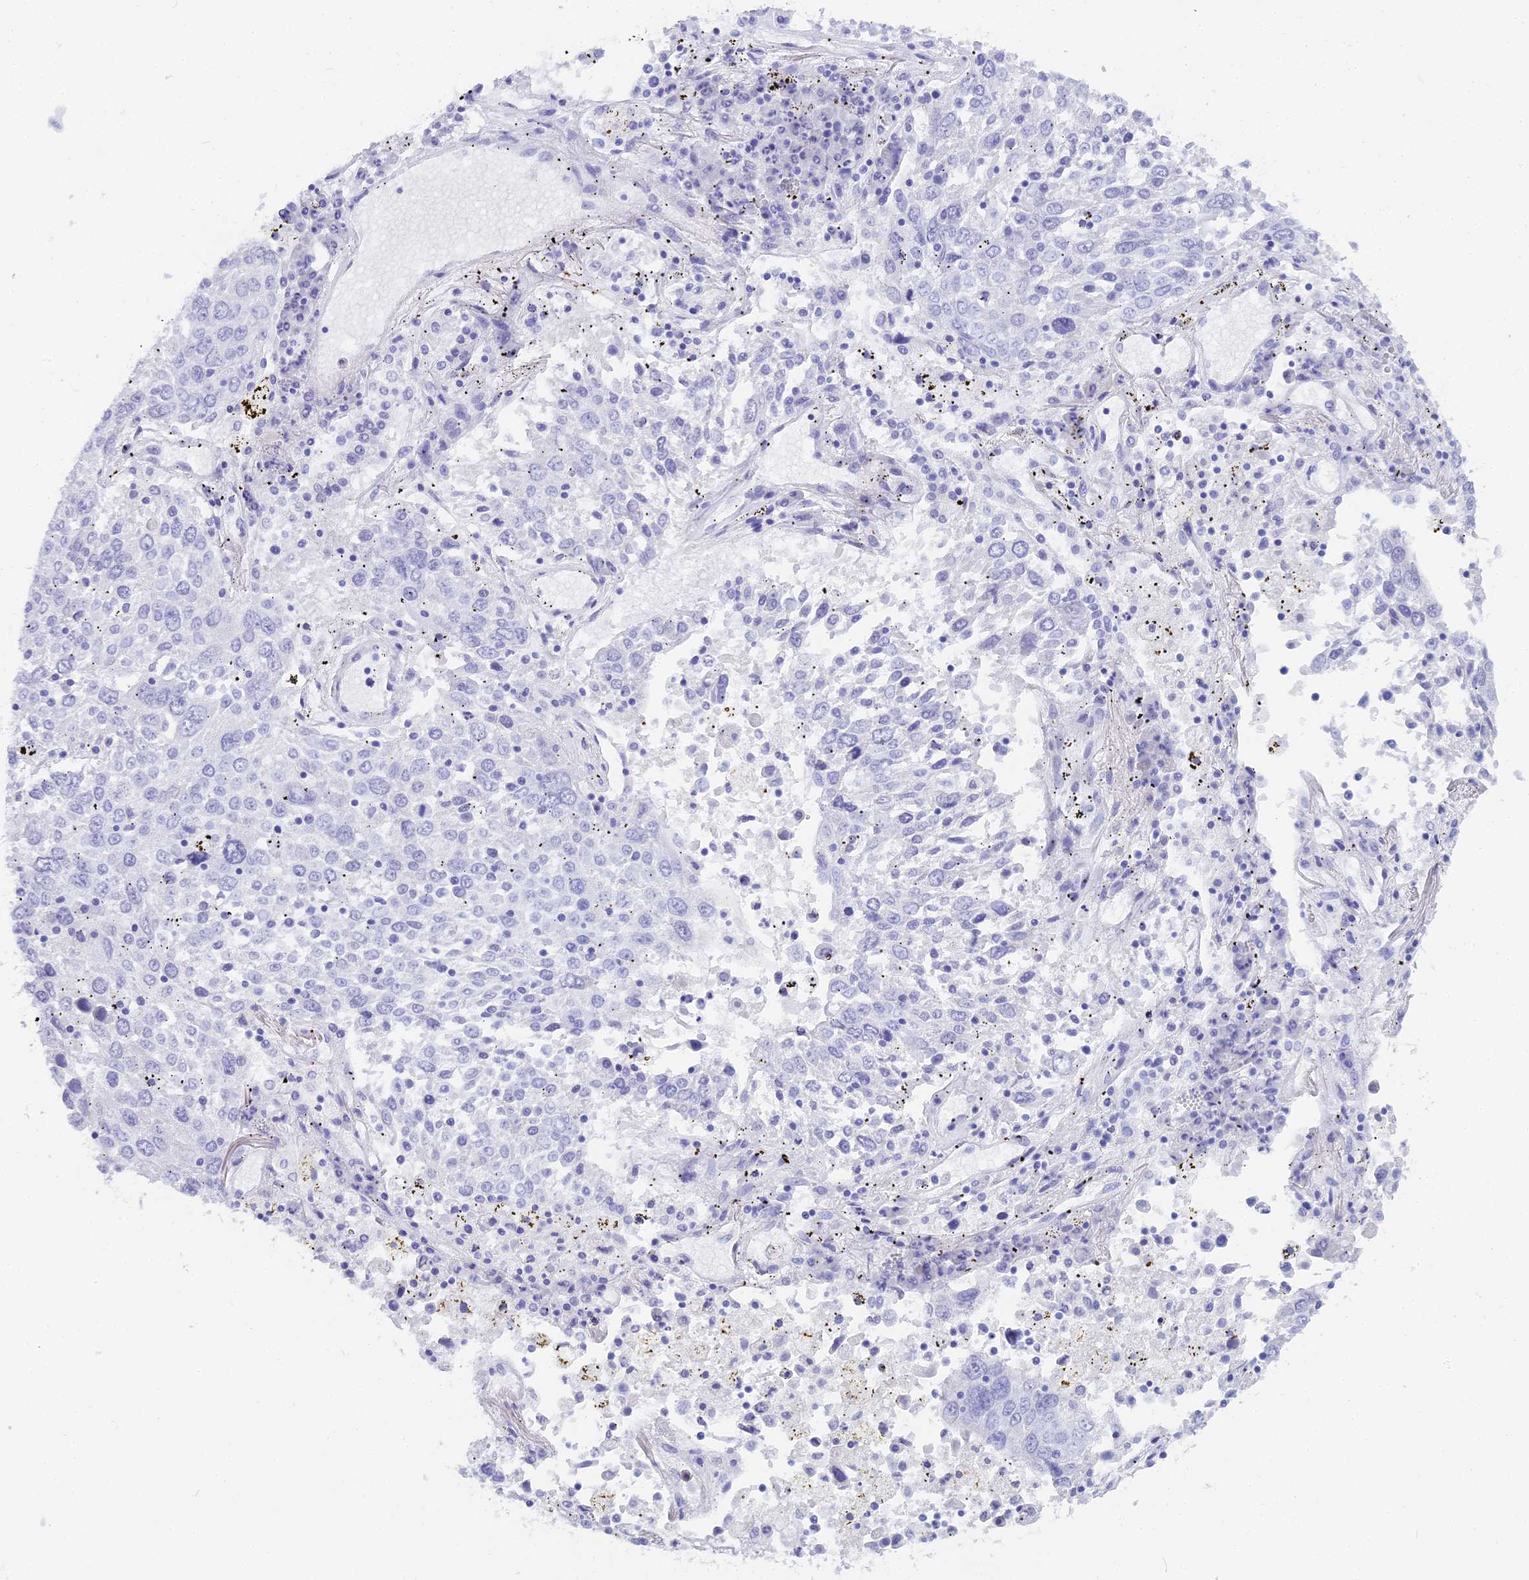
{"staining": {"intensity": "negative", "quantity": "none", "location": "none"}, "tissue": "lung cancer", "cell_type": "Tumor cells", "image_type": "cancer", "snomed": [{"axis": "morphology", "description": "Squamous cell carcinoma, NOS"}, {"axis": "topography", "description": "Lung"}], "caption": "The image exhibits no staining of tumor cells in lung cancer.", "gene": "CGB2", "patient": {"sex": "male", "age": 65}}